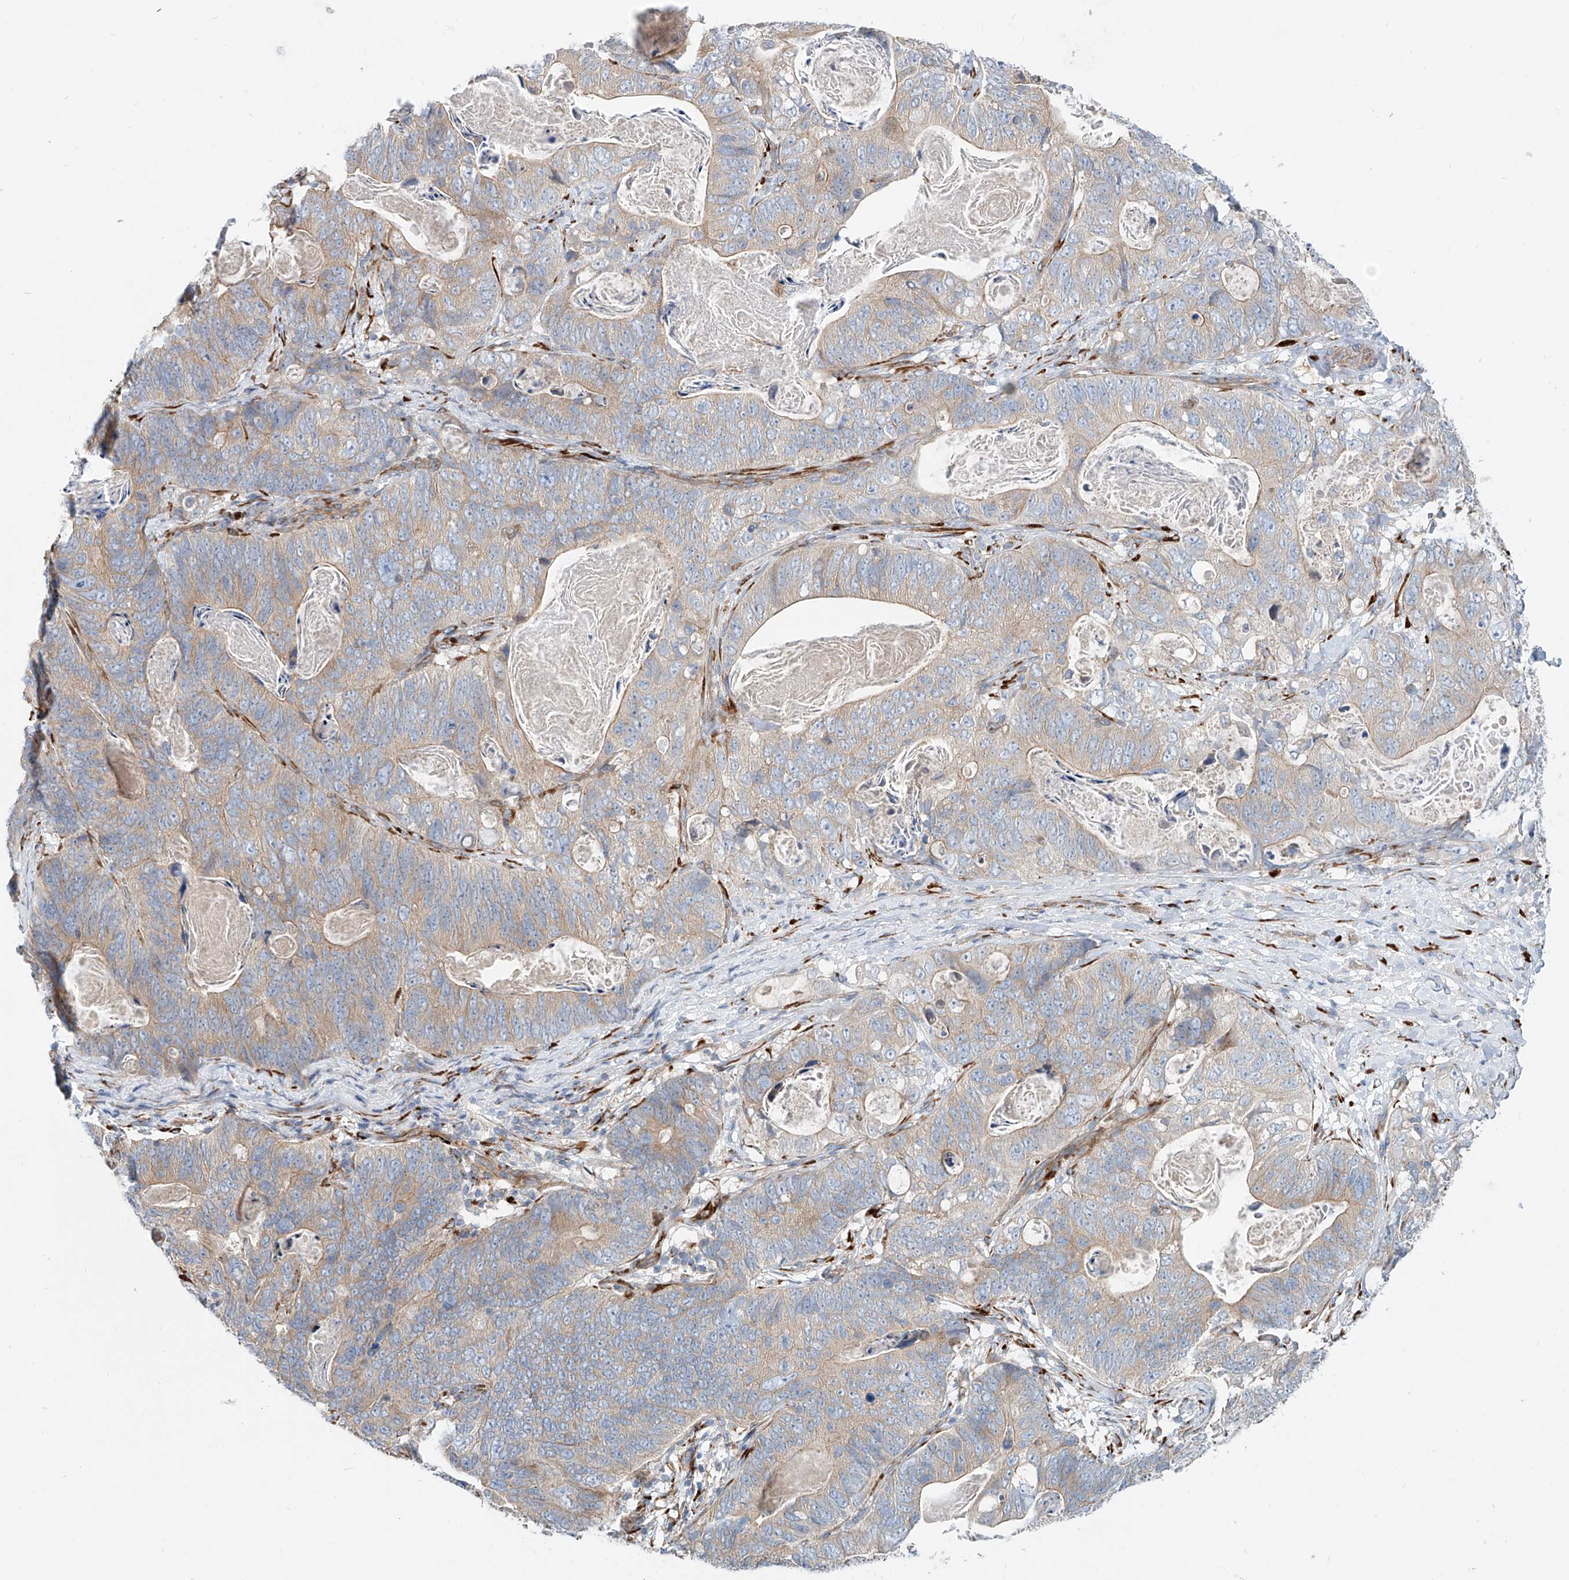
{"staining": {"intensity": "weak", "quantity": "25%-75%", "location": "cytoplasmic/membranous"}, "tissue": "stomach cancer", "cell_type": "Tumor cells", "image_type": "cancer", "snomed": [{"axis": "morphology", "description": "Normal tissue, NOS"}, {"axis": "morphology", "description": "Adenocarcinoma, NOS"}, {"axis": "topography", "description": "Stomach"}], "caption": "Human stomach cancer stained with a brown dye exhibits weak cytoplasmic/membranous positive positivity in about 25%-75% of tumor cells.", "gene": "SNAP29", "patient": {"sex": "female", "age": 89}}